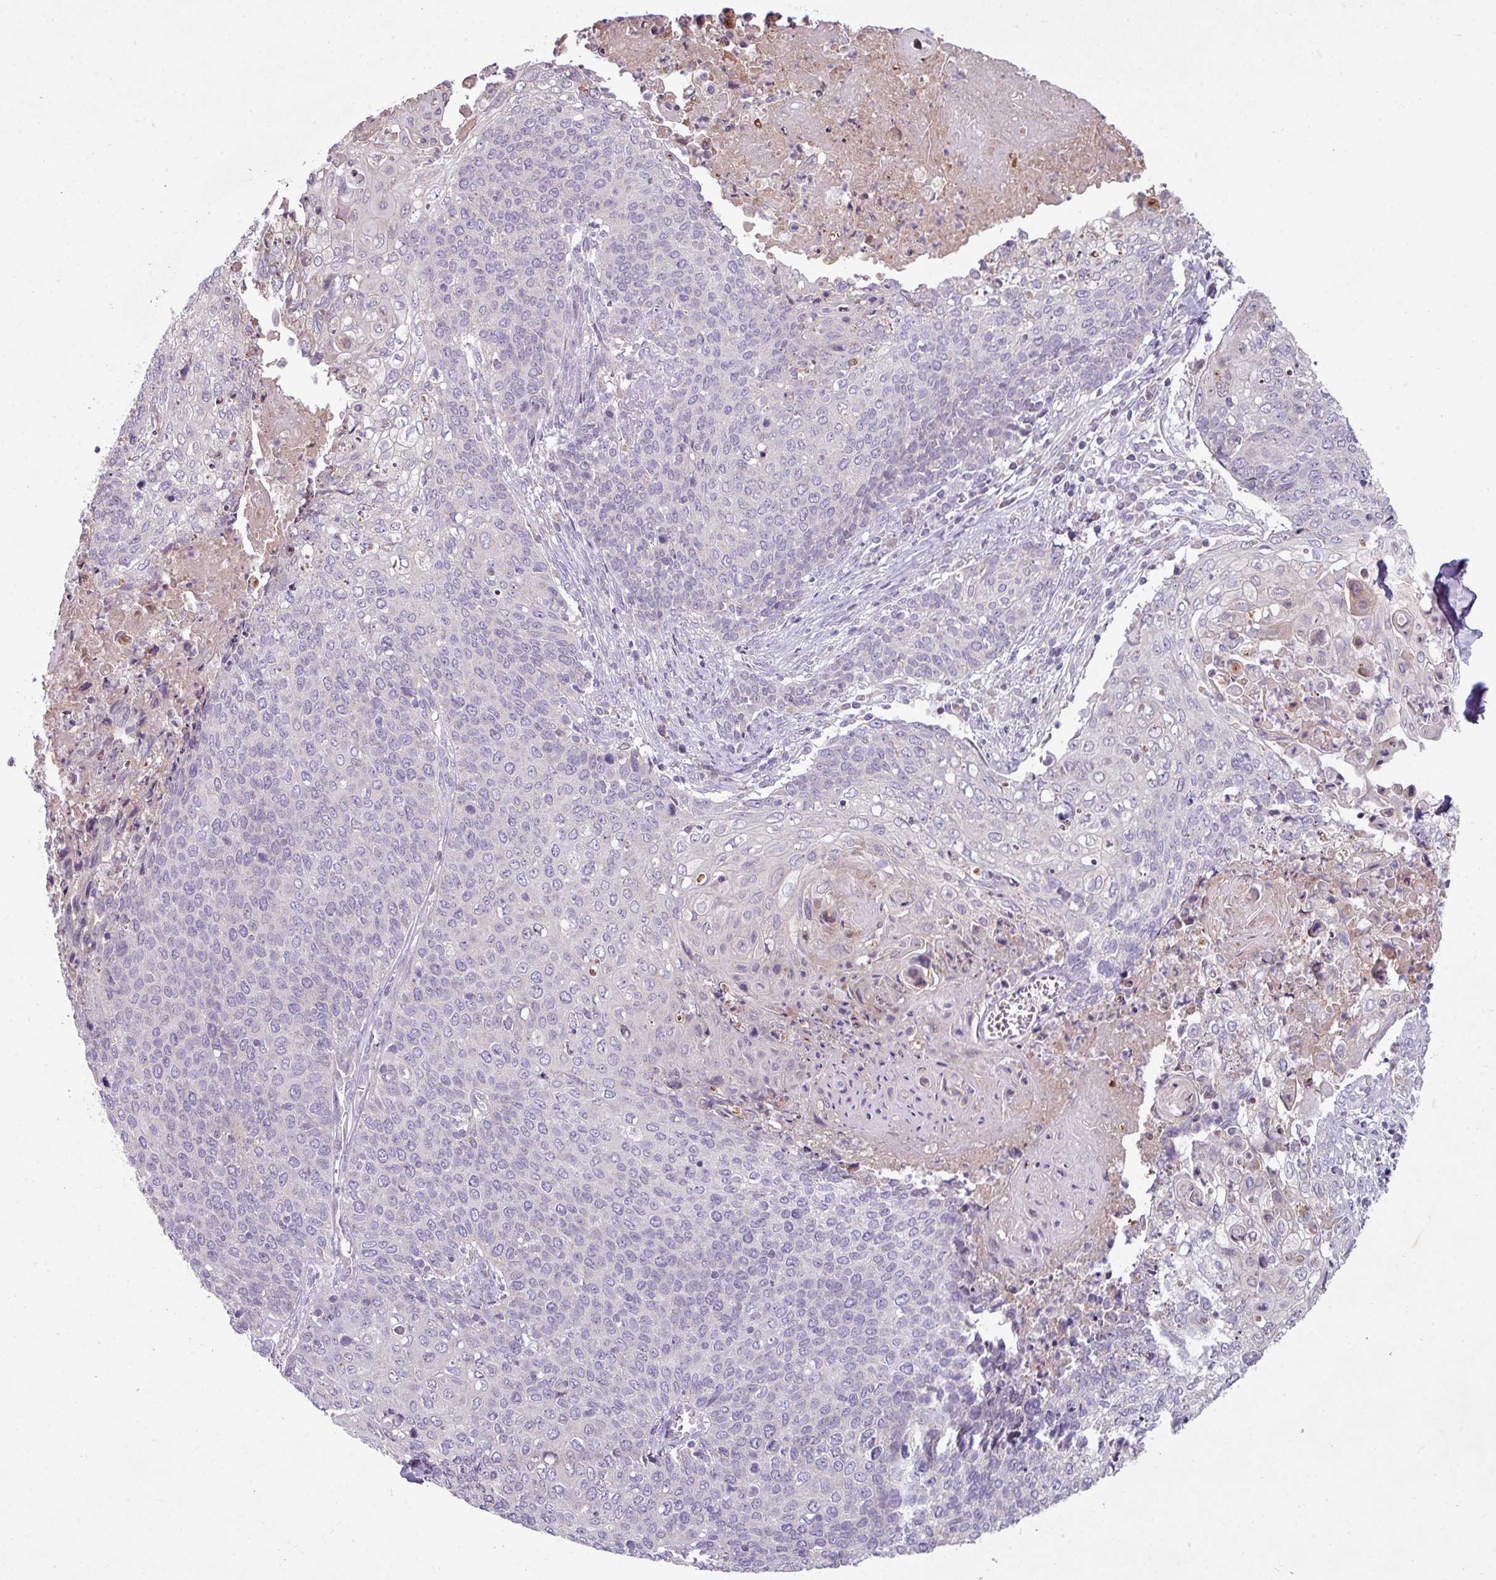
{"staining": {"intensity": "negative", "quantity": "none", "location": "none"}, "tissue": "cervical cancer", "cell_type": "Tumor cells", "image_type": "cancer", "snomed": [{"axis": "morphology", "description": "Squamous cell carcinoma, NOS"}, {"axis": "topography", "description": "Cervix"}], "caption": "High magnification brightfield microscopy of cervical squamous cell carcinoma stained with DAB (brown) and counterstained with hematoxylin (blue): tumor cells show no significant positivity. (Immunohistochemistry, brightfield microscopy, high magnification).", "gene": "LRRC9", "patient": {"sex": "female", "age": 39}}